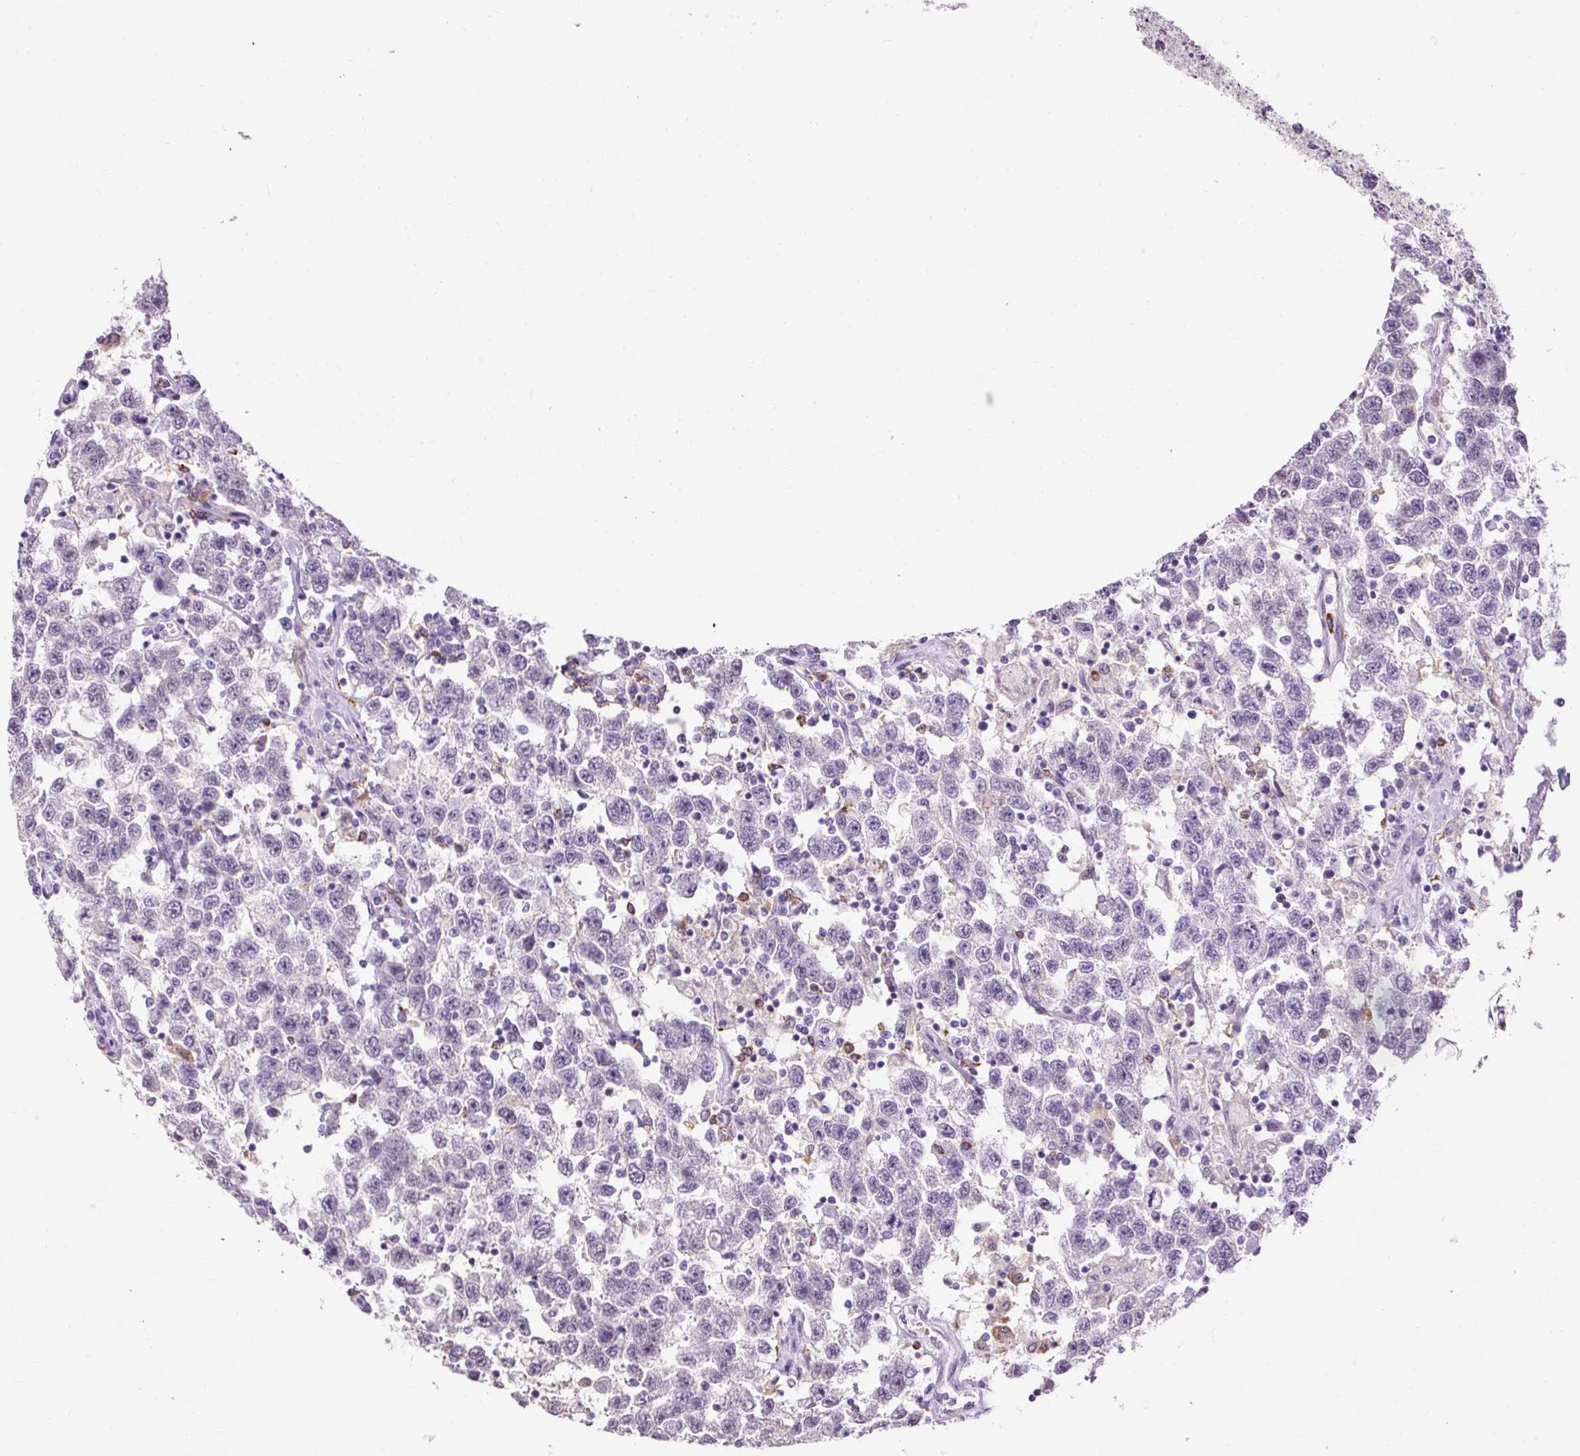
{"staining": {"intensity": "negative", "quantity": "none", "location": "none"}, "tissue": "testis cancer", "cell_type": "Tumor cells", "image_type": "cancer", "snomed": [{"axis": "morphology", "description": "Seminoma, NOS"}, {"axis": "topography", "description": "Testis"}], "caption": "Micrograph shows no significant protein staining in tumor cells of testis seminoma.", "gene": "LY86", "patient": {"sex": "male", "age": 41}}